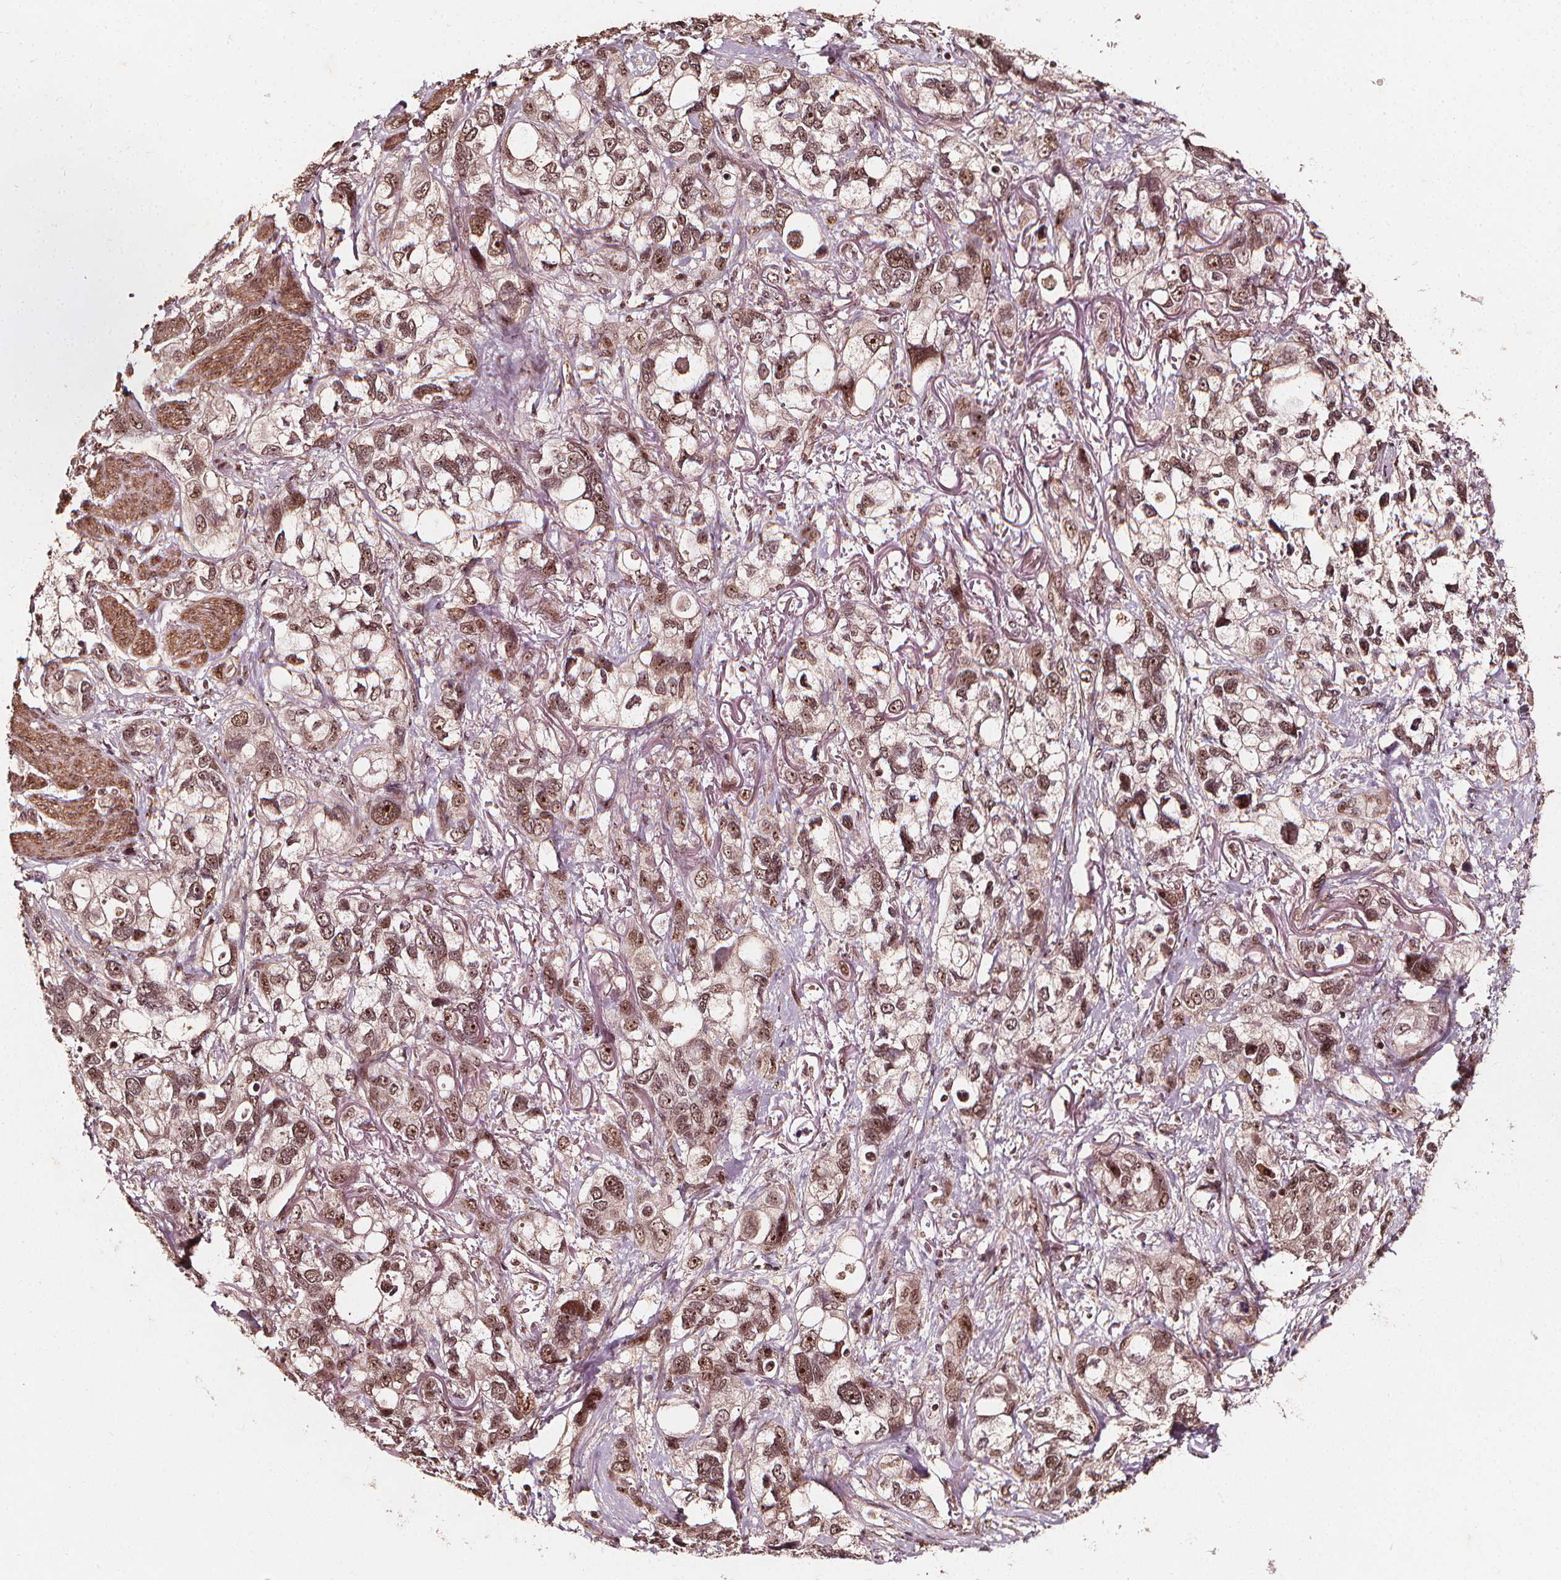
{"staining": {"intensity": "moderate", "quantity": ">75%", "location": "nuclear"}, "tissue": "stomach cancer", "cell_type": "Tumor cells", "image_type": "cancer", "snomed": [{"axis": "morphology", "description": "Adenocarcinoma, NOS"}, {"axis": "topography", "description": "Stomach, upper"}], "caption": "Stomach adenocarcinoma stained with a brown dye exhibits moderate nuclear positive expression in about >75% of tumor cells.", "gene": "EXOSC9", "patient": {"sex": "female", "age": 81}}